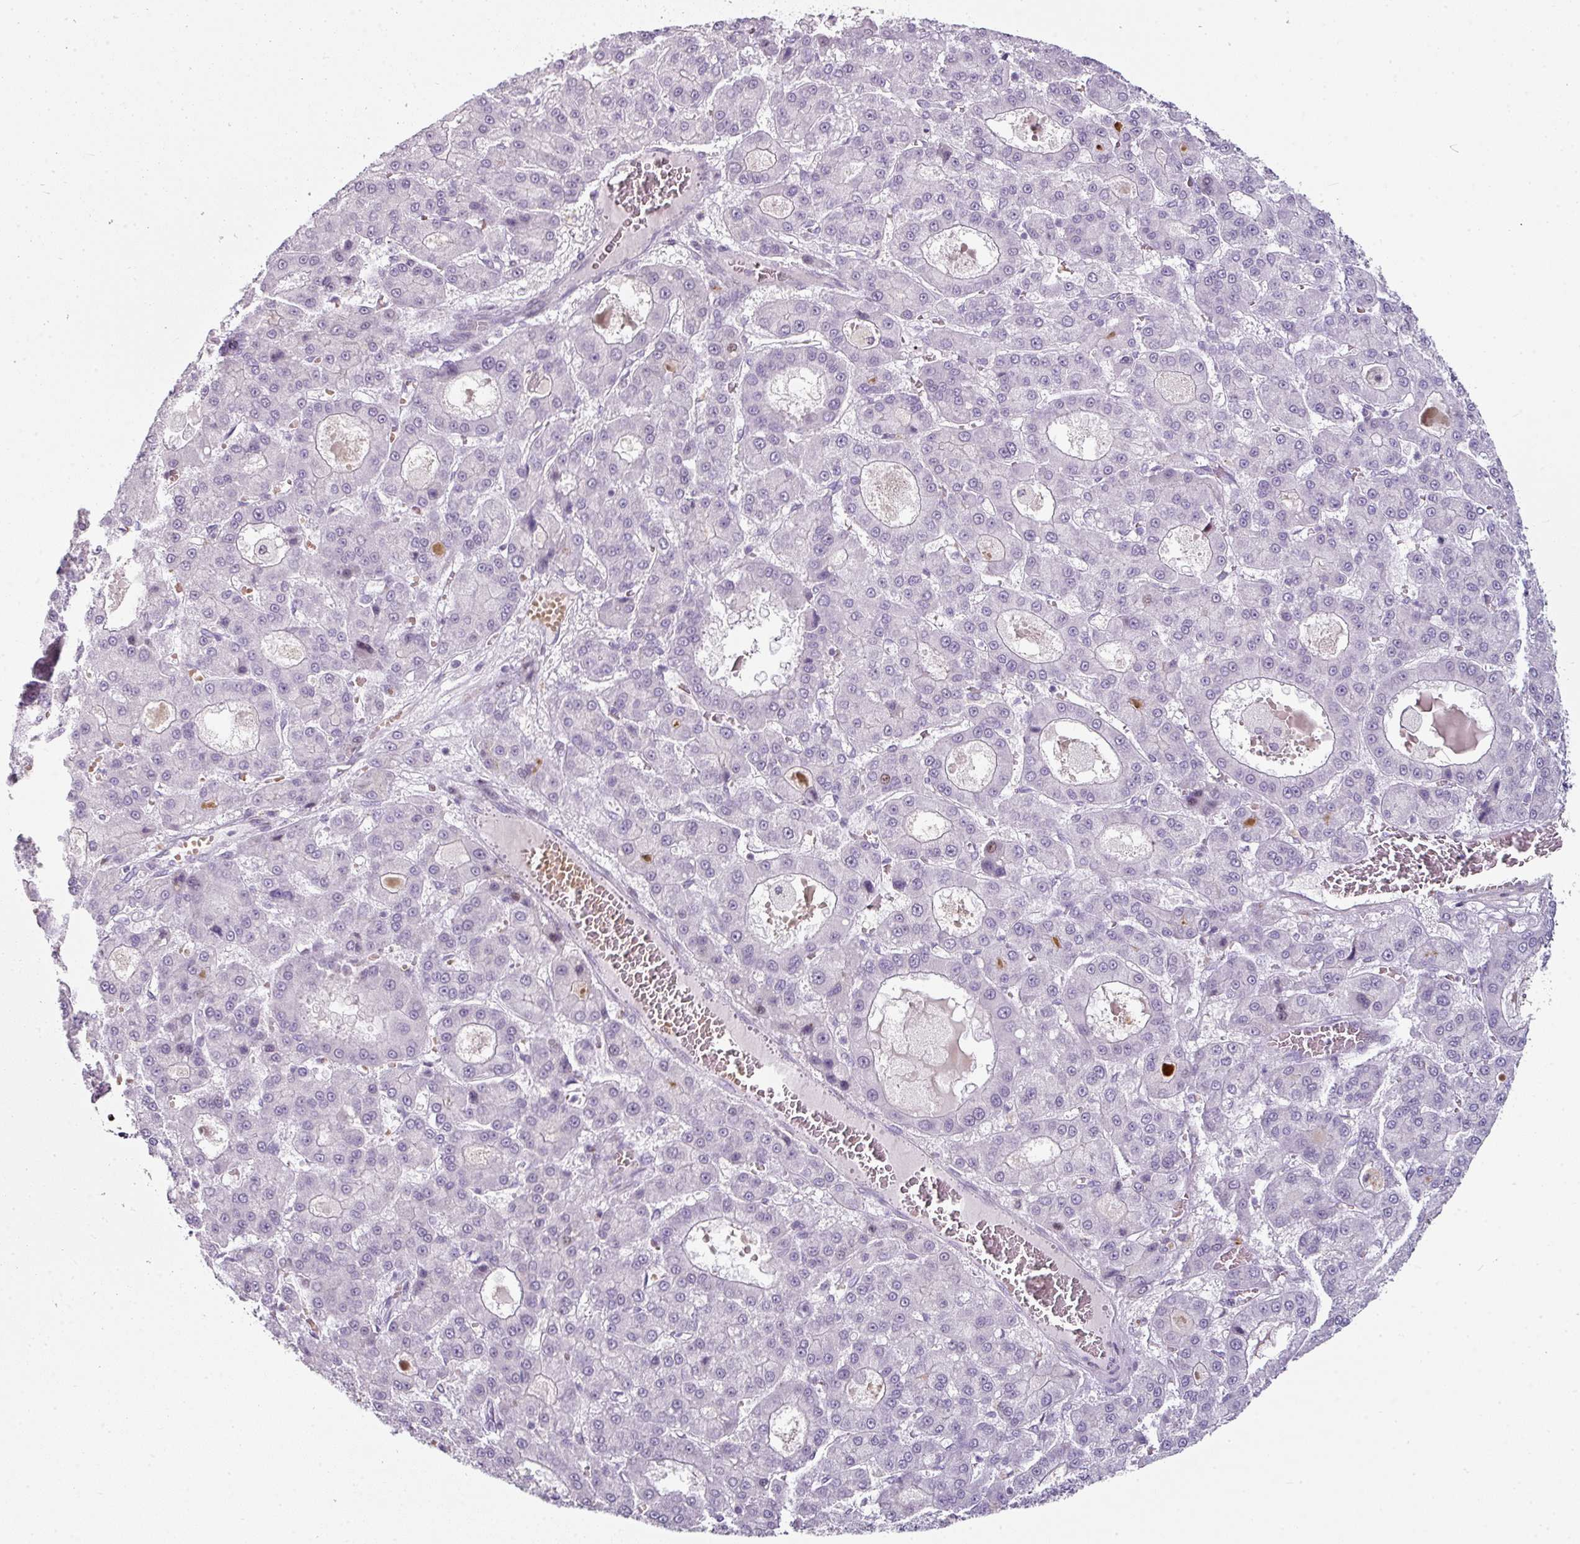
{"staining": {"intensity": "negative", "quantity": "none", "location": "none"}, "tissue": "liver cancer", "cell_type": "Tumor cells", "image_type": "cancer", "snomed": [{"axis": "morphology", "description": "Carcinoma, Hepatocellular, NOS"}, {"axis": "topography", "description": "Liver"}], "caption": "An image of human hepatocellular carcinoma (liver) is negative for staining in tumor cells. (Stains: DAB IHC with hematoxylin counter stain, Microscopy: brightfield microscopy at high magnification).", "gene": "SYT8", "patient": {"sex": "male", "age": 70}}